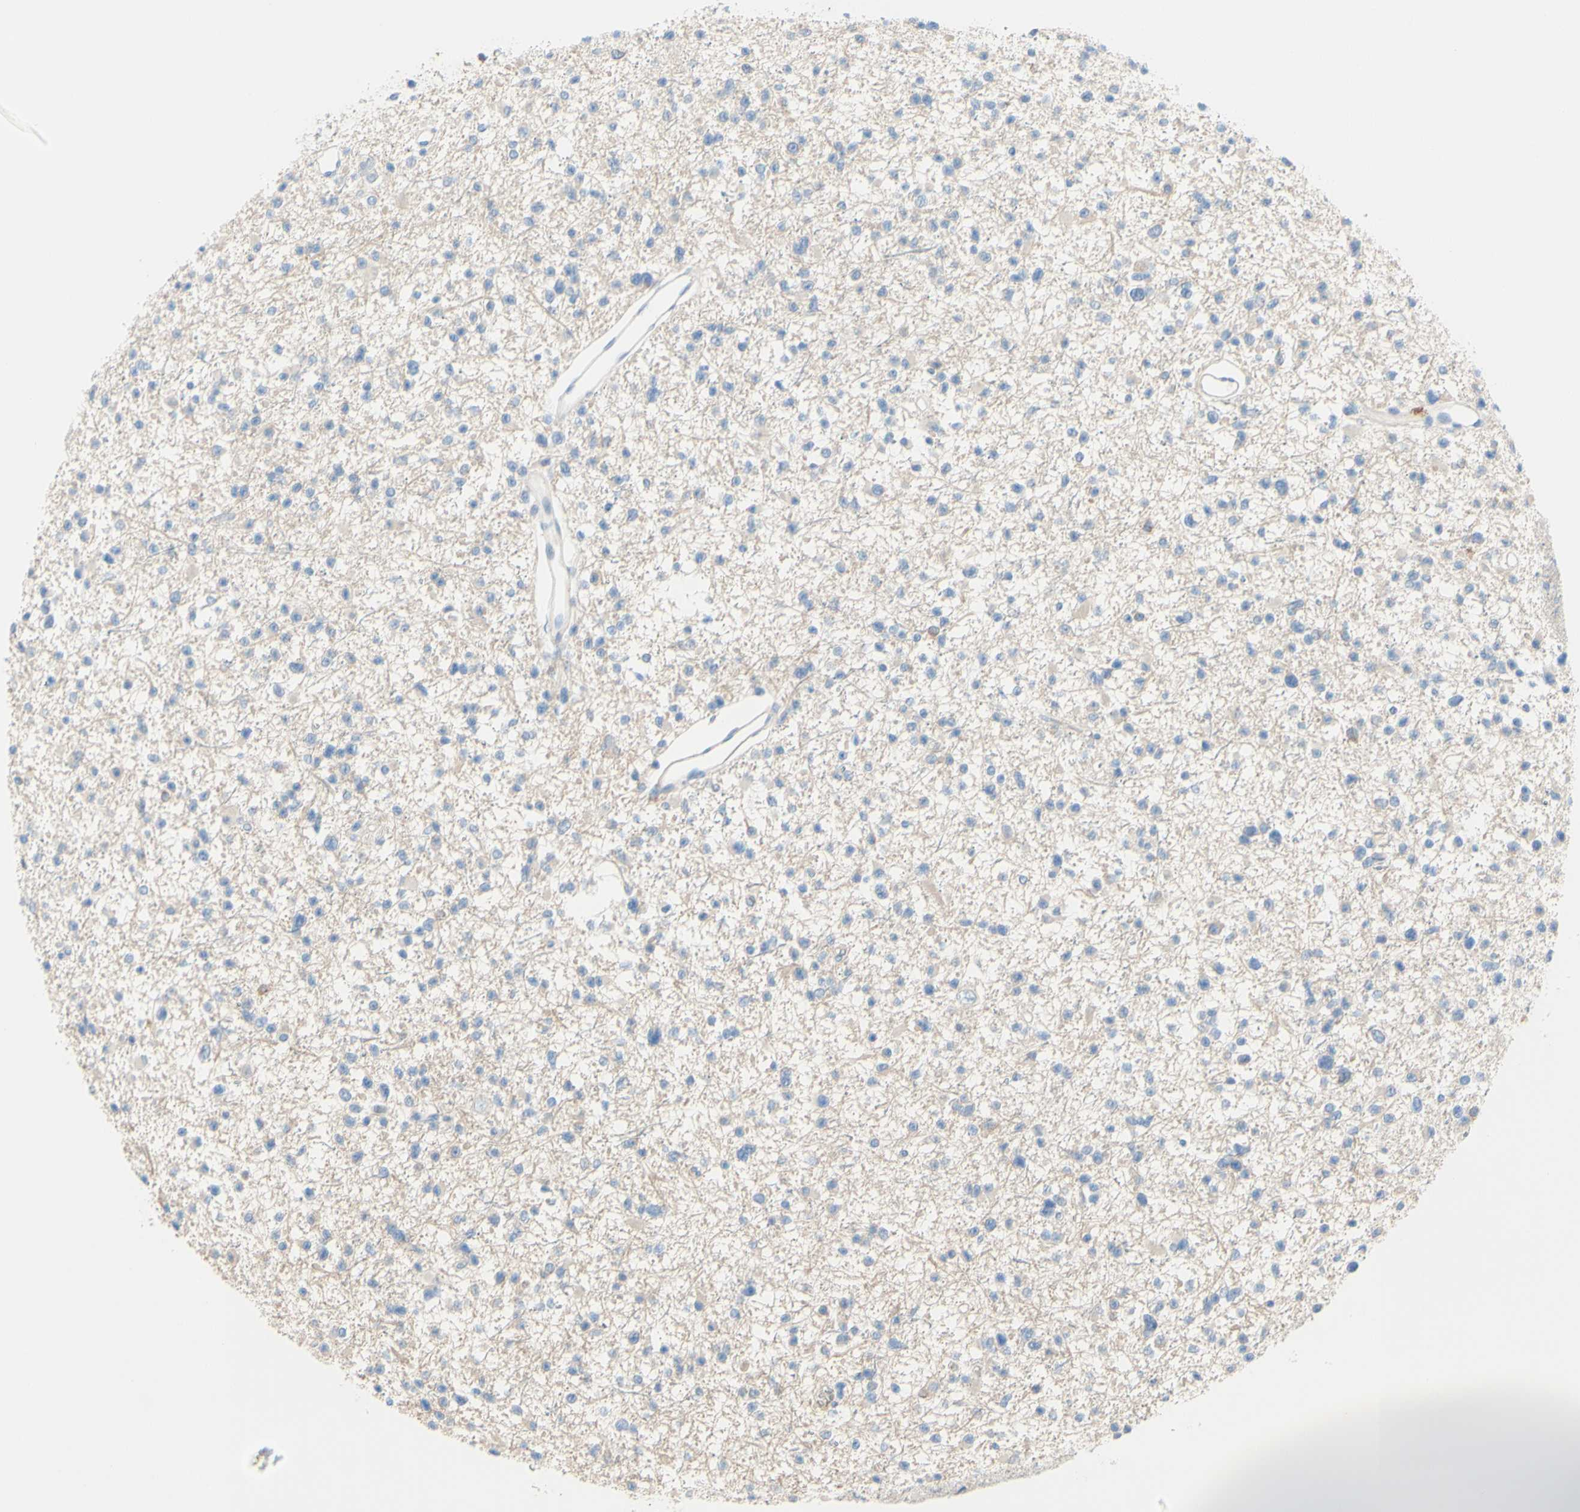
{"staining": {"intensity": "negative", "quantity": "none", "location": "none"}, "tissue": "glioma", "cell_type": "Tumor cells", "image_type": "cancer", "snomed": [{"axis": "morphology", "description": "Glioma, malignant, Low grade"}, {"axis": "topography", "description": "Brain"}], "caption": "High power microscopy histopathology image of an immunohistochemistry (IHC) image of malignant glioma (low-grade), revealing no significant positivity in tumor cells.", "gene": "FDFT1", "patient": {"sex": "female", "age": 22}}